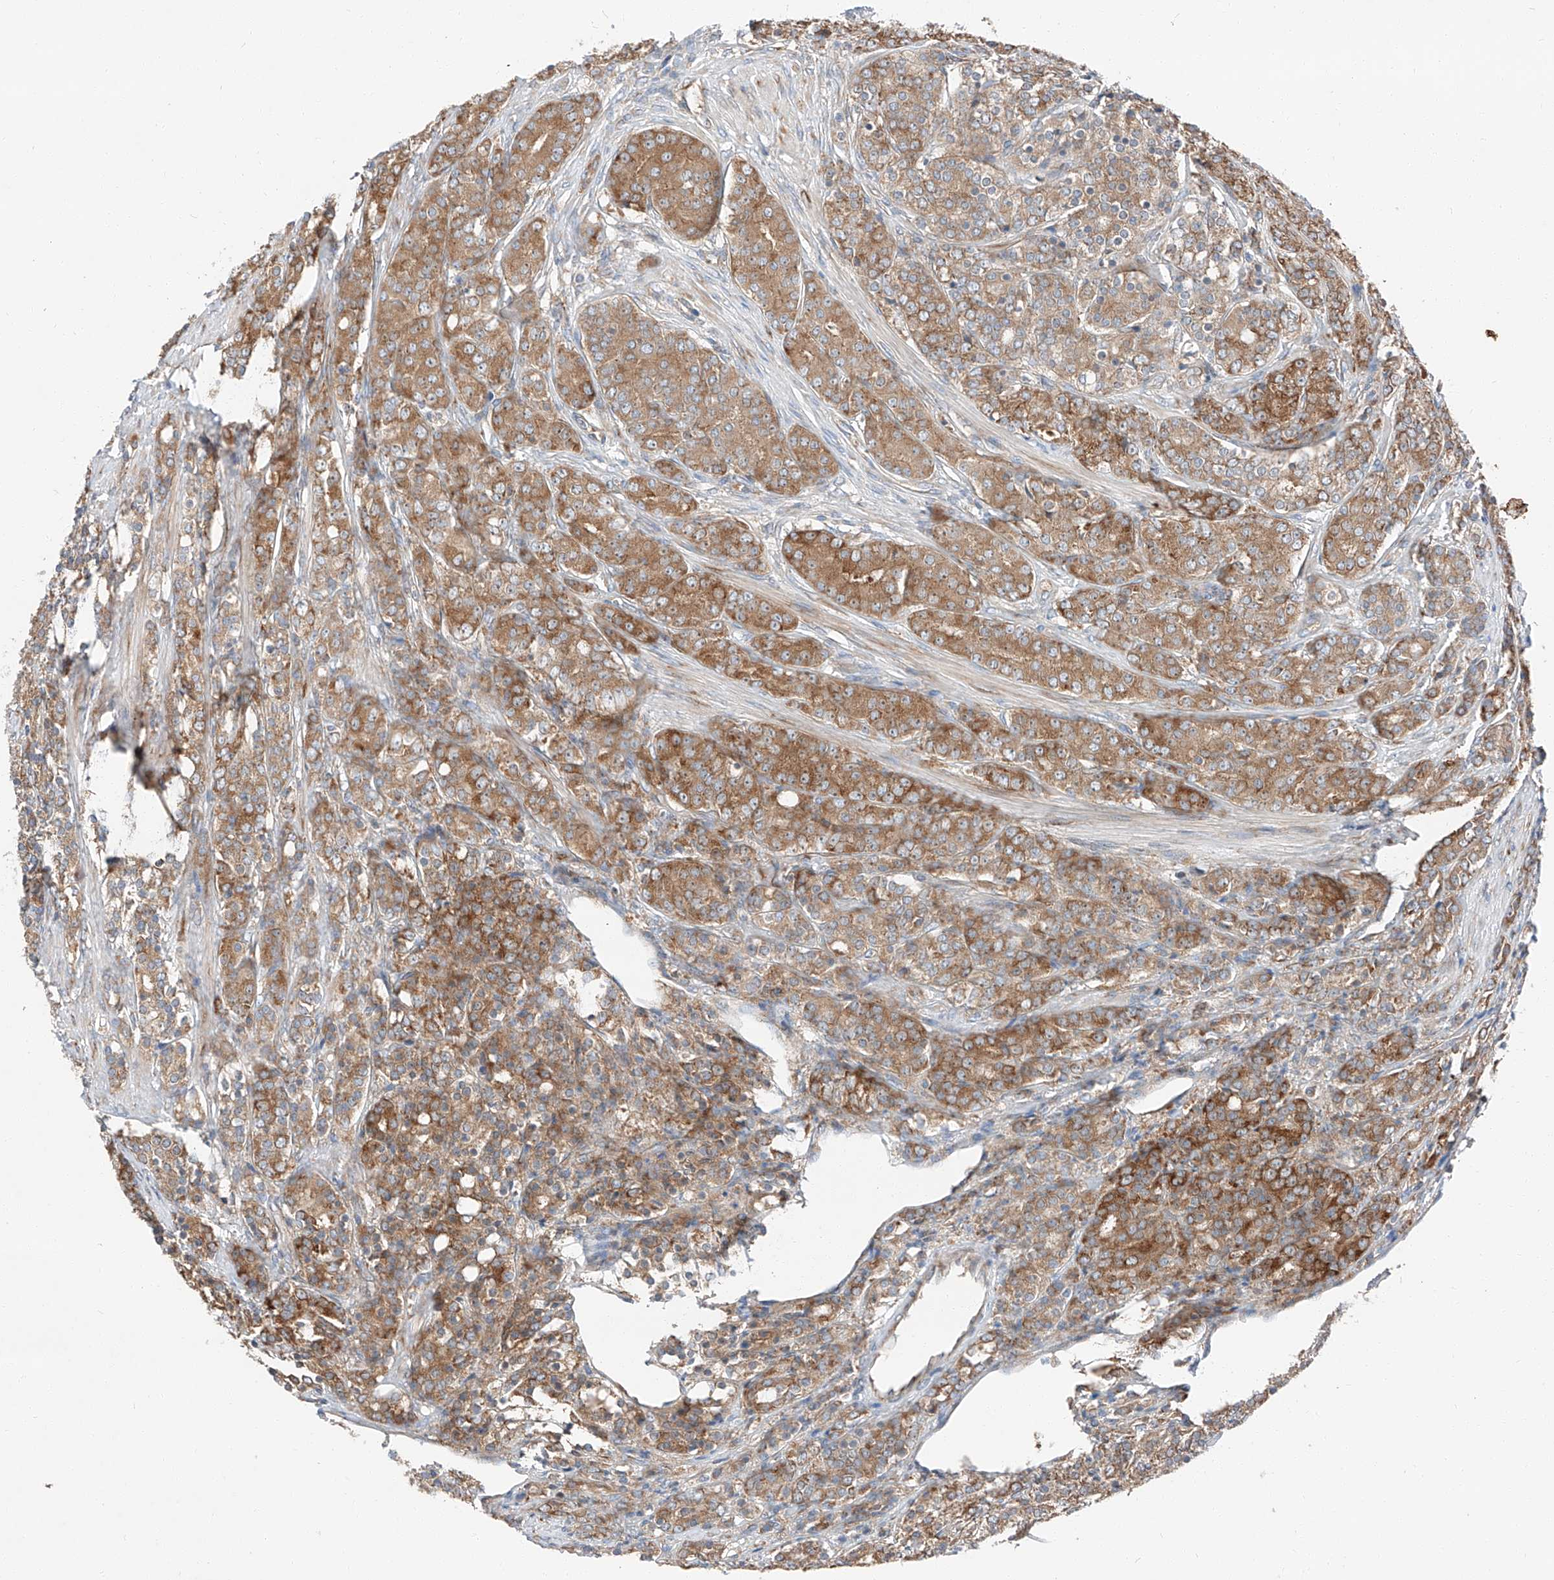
{"staining": {"intensity": "moderate", "quantity": "25%-75%", "location": "cytoplasmic/membranous"}, "tissue": "prostate cancer", "cell_type": "Tumor cells", "image_type": "cancer", "snomed": [{"axis": "morphology", "description": "Adenocarcinoma, High grade"}, {"axis": "topography", "description": "Prostate"}], "caption": "DAB immunohistochemical staining of prostate cancer exhibits moderate cytoplasmic/membranous protein expression in about 25%-75% of tumor cells.", "gene": "ZC3H15", "patient": {"sex": "male", "age": 62}}